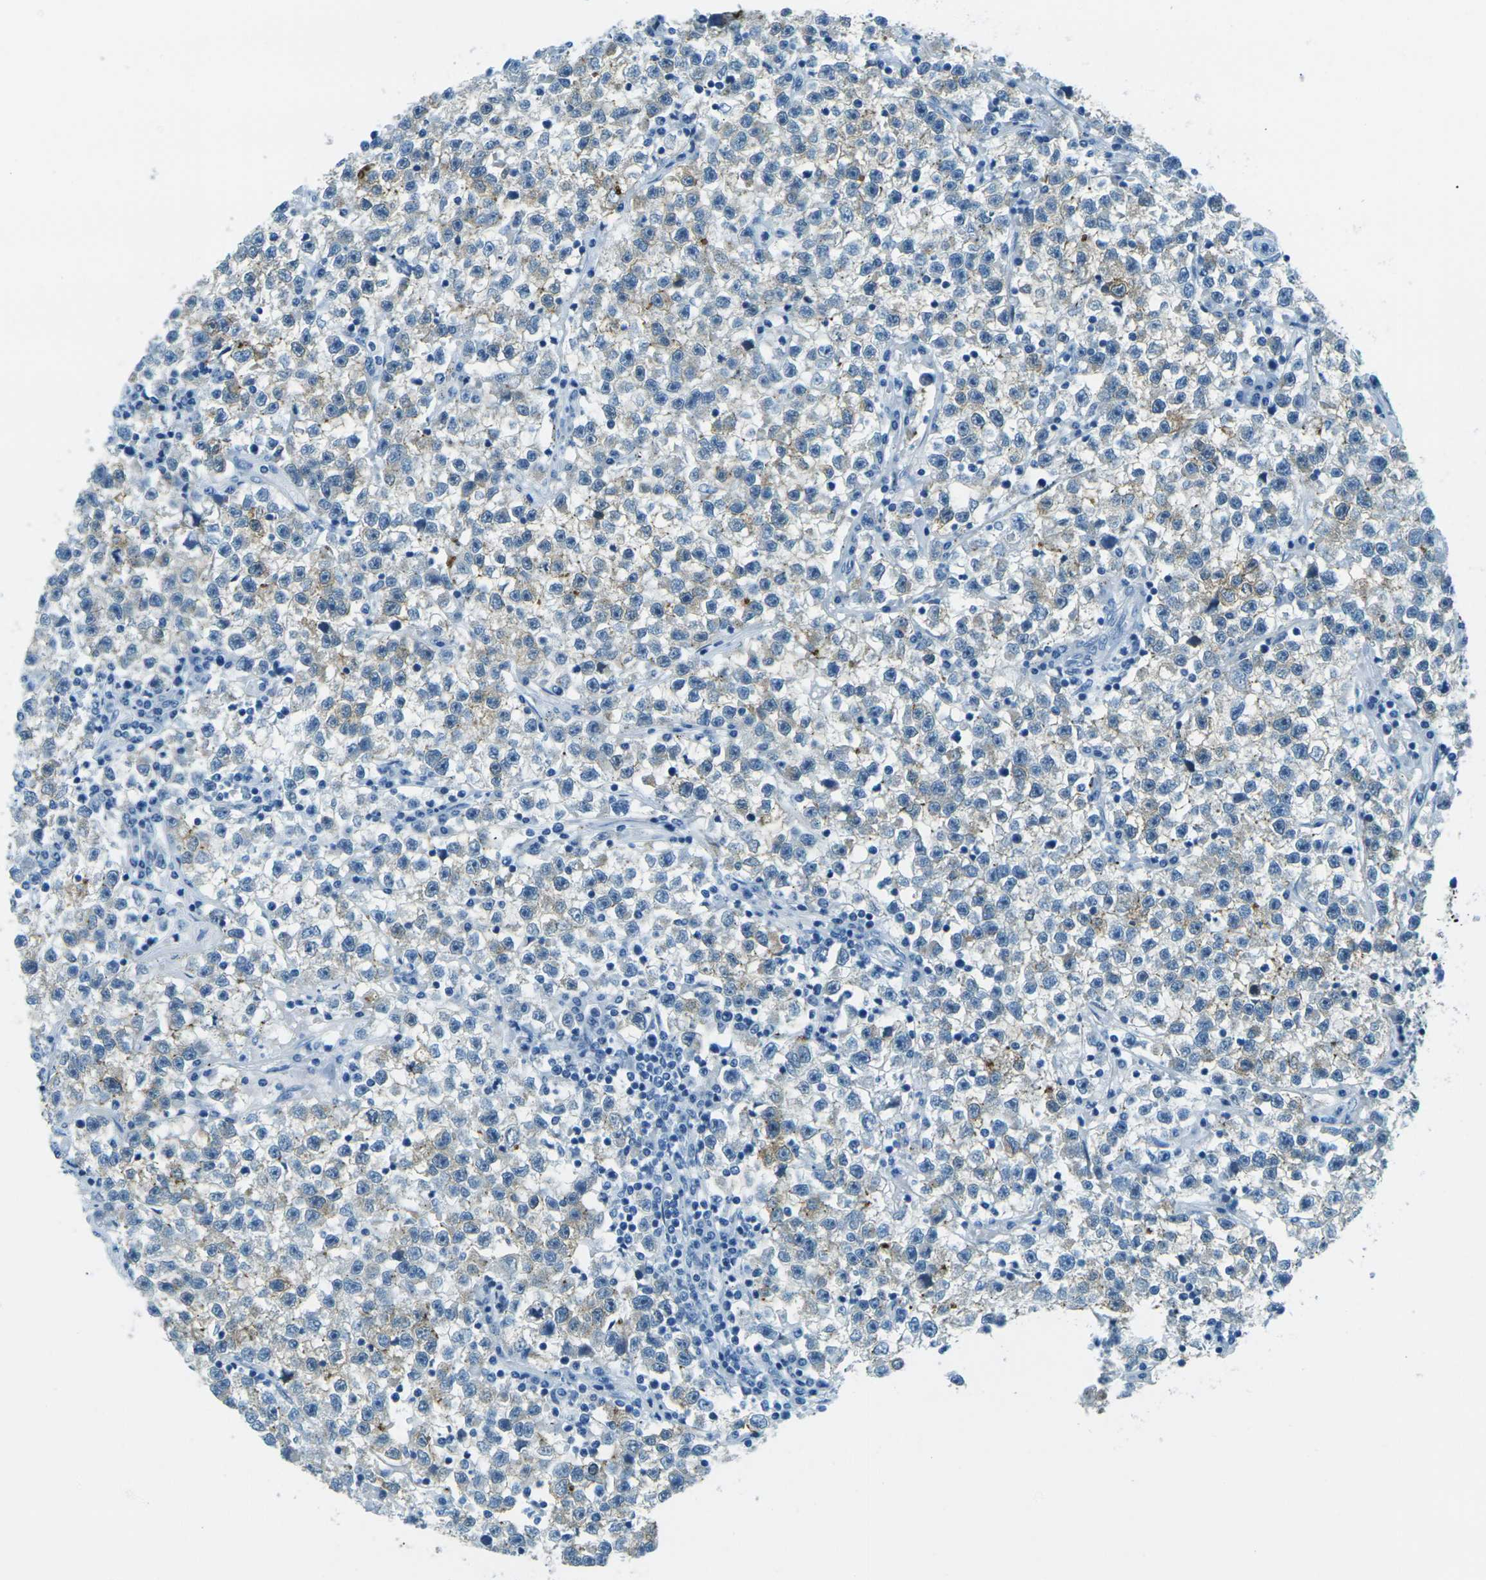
{"staining": {"intensity": "weak", "quantity": "25%-75%", "location": "cytoplasmic/membranous"}, "tissue": "testis cancer", "cell_type": "Tumor cells", "image_type": "cancer", "snomed": [{"axis": "morphology", "description": "Seminoma, NOS"}, {"axis": "topography", "description": "Testis"}], "caption": "There is low levels of weak cytoplasmic/membranous staining in tumor cells of testis cancer, as demonstrated by immunohistochemical staining (brown color).", "gene": "OCLN", "patient": {"sex": "male", "age": 22}}